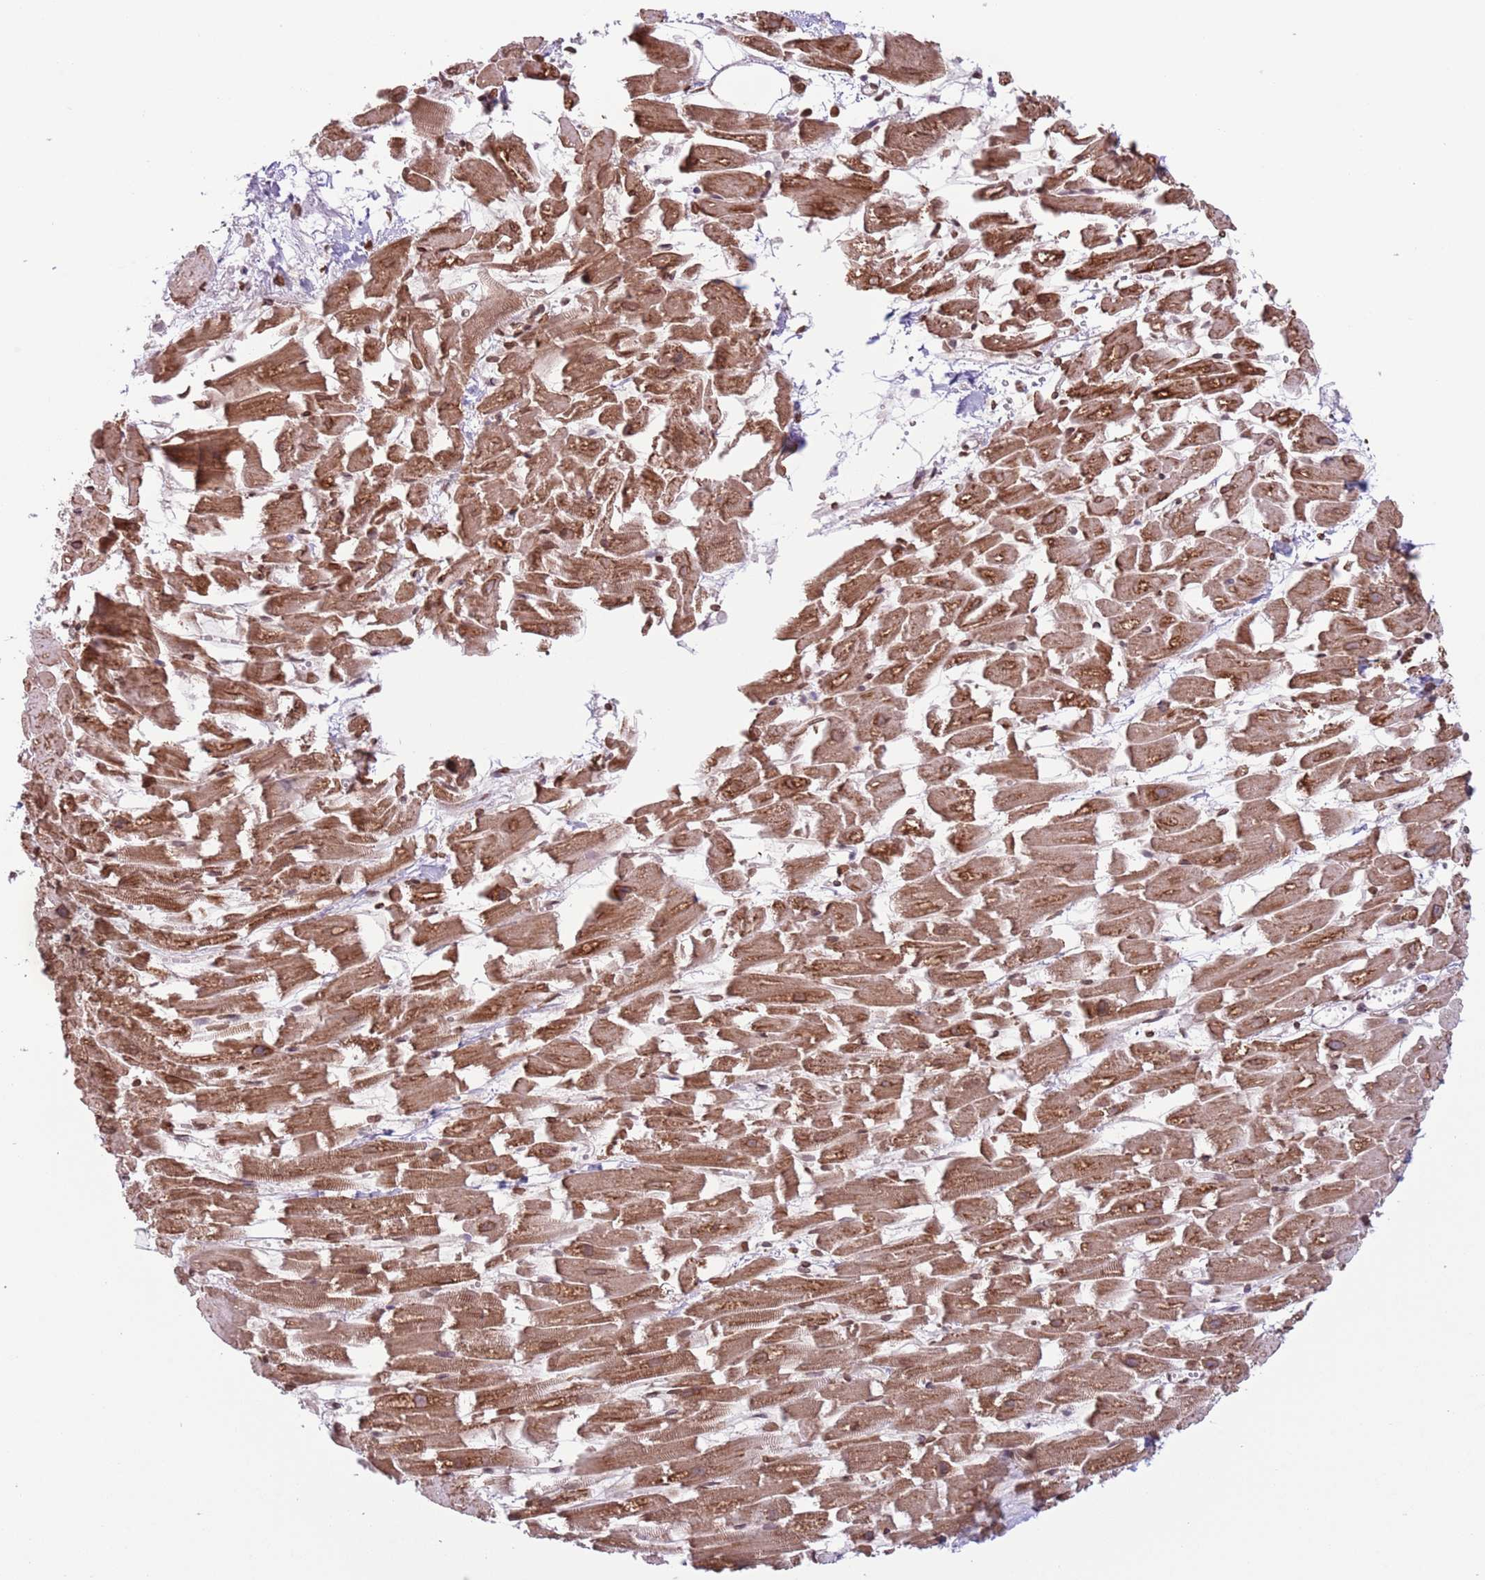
{"staining": {"intensity": "moderate", "quantity": ">75%", "location": "cytoplasmic/membranous,nuclear"}, "tissue": "heart muscle", "cell_type": "Cardiomyocytes", "image_type": "normal", "snomed": [{"axis": "morphology", "description": "Normal tissue, NOS"}, {"axis": "topography", "description": "Heart"}], "caption": "A brown stain labels moderate cytoplasmic/membranous,nuclear positivity of a protein in cardiomyocytes of normal heart muscle. The staining was performed using DAB (3,3'-diaminobenzidine) to visualize the protein expression in brown, while the nuclei were stained in blue with hematoxylin (Magnification: 20x).", "gene": "SIPA1L3", "patient": {"sex": "female", "age": 64}}